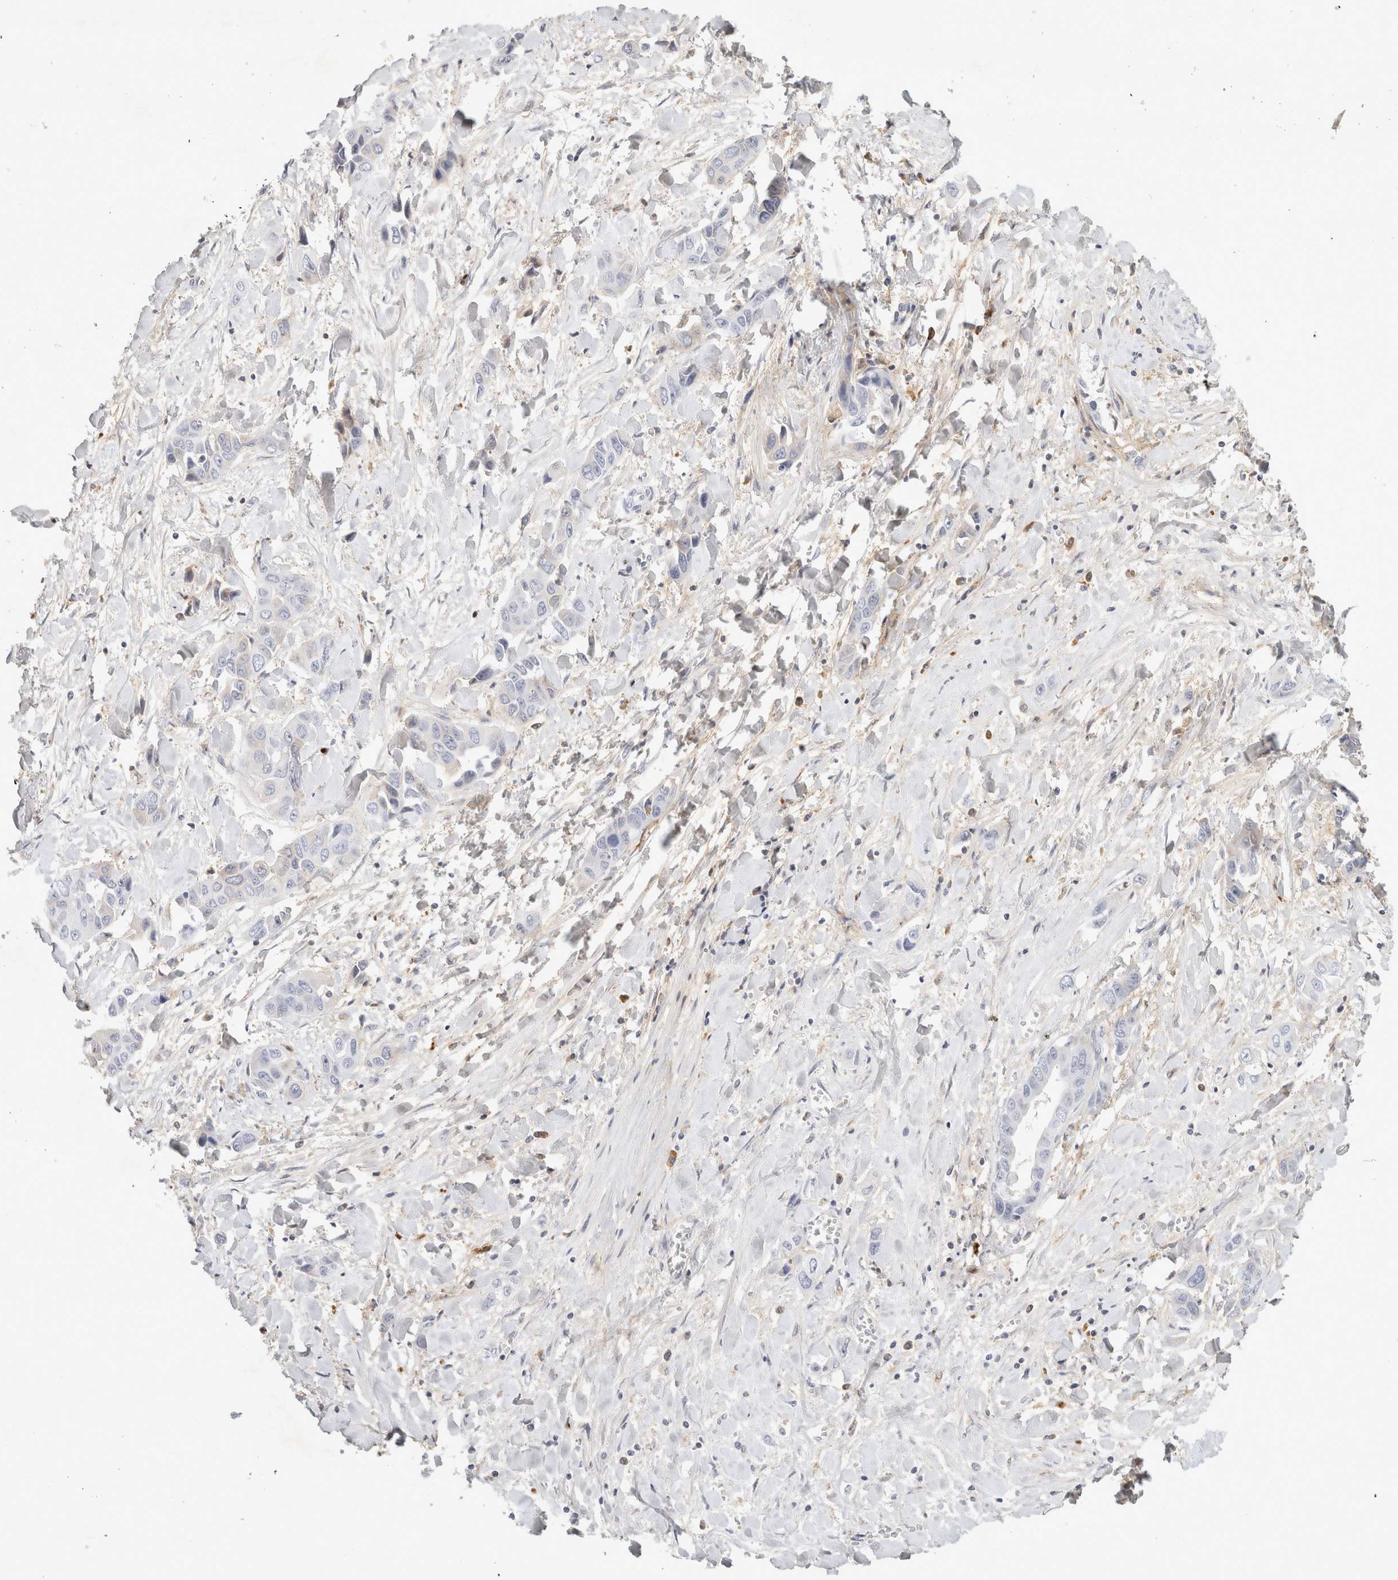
{"staining": {"intensity": "negative", "quantity": "none", "location": "none"}, "tissue": "liver cancer", "cell_type": "Tumor cells", "image_type": "cancer", "snomed": [{"axis": "morphology", "description": "Cholangiocarcinoma"}, {"axis": "topography", "description": "Liver"}], "caption": "Immunohistochemical staining of human liver cancer (cholangiocarcinoma) reveals no significant staining in tumor cells.", "gene": "FGL2", "patient": {"sex": "female", "age": 52}}